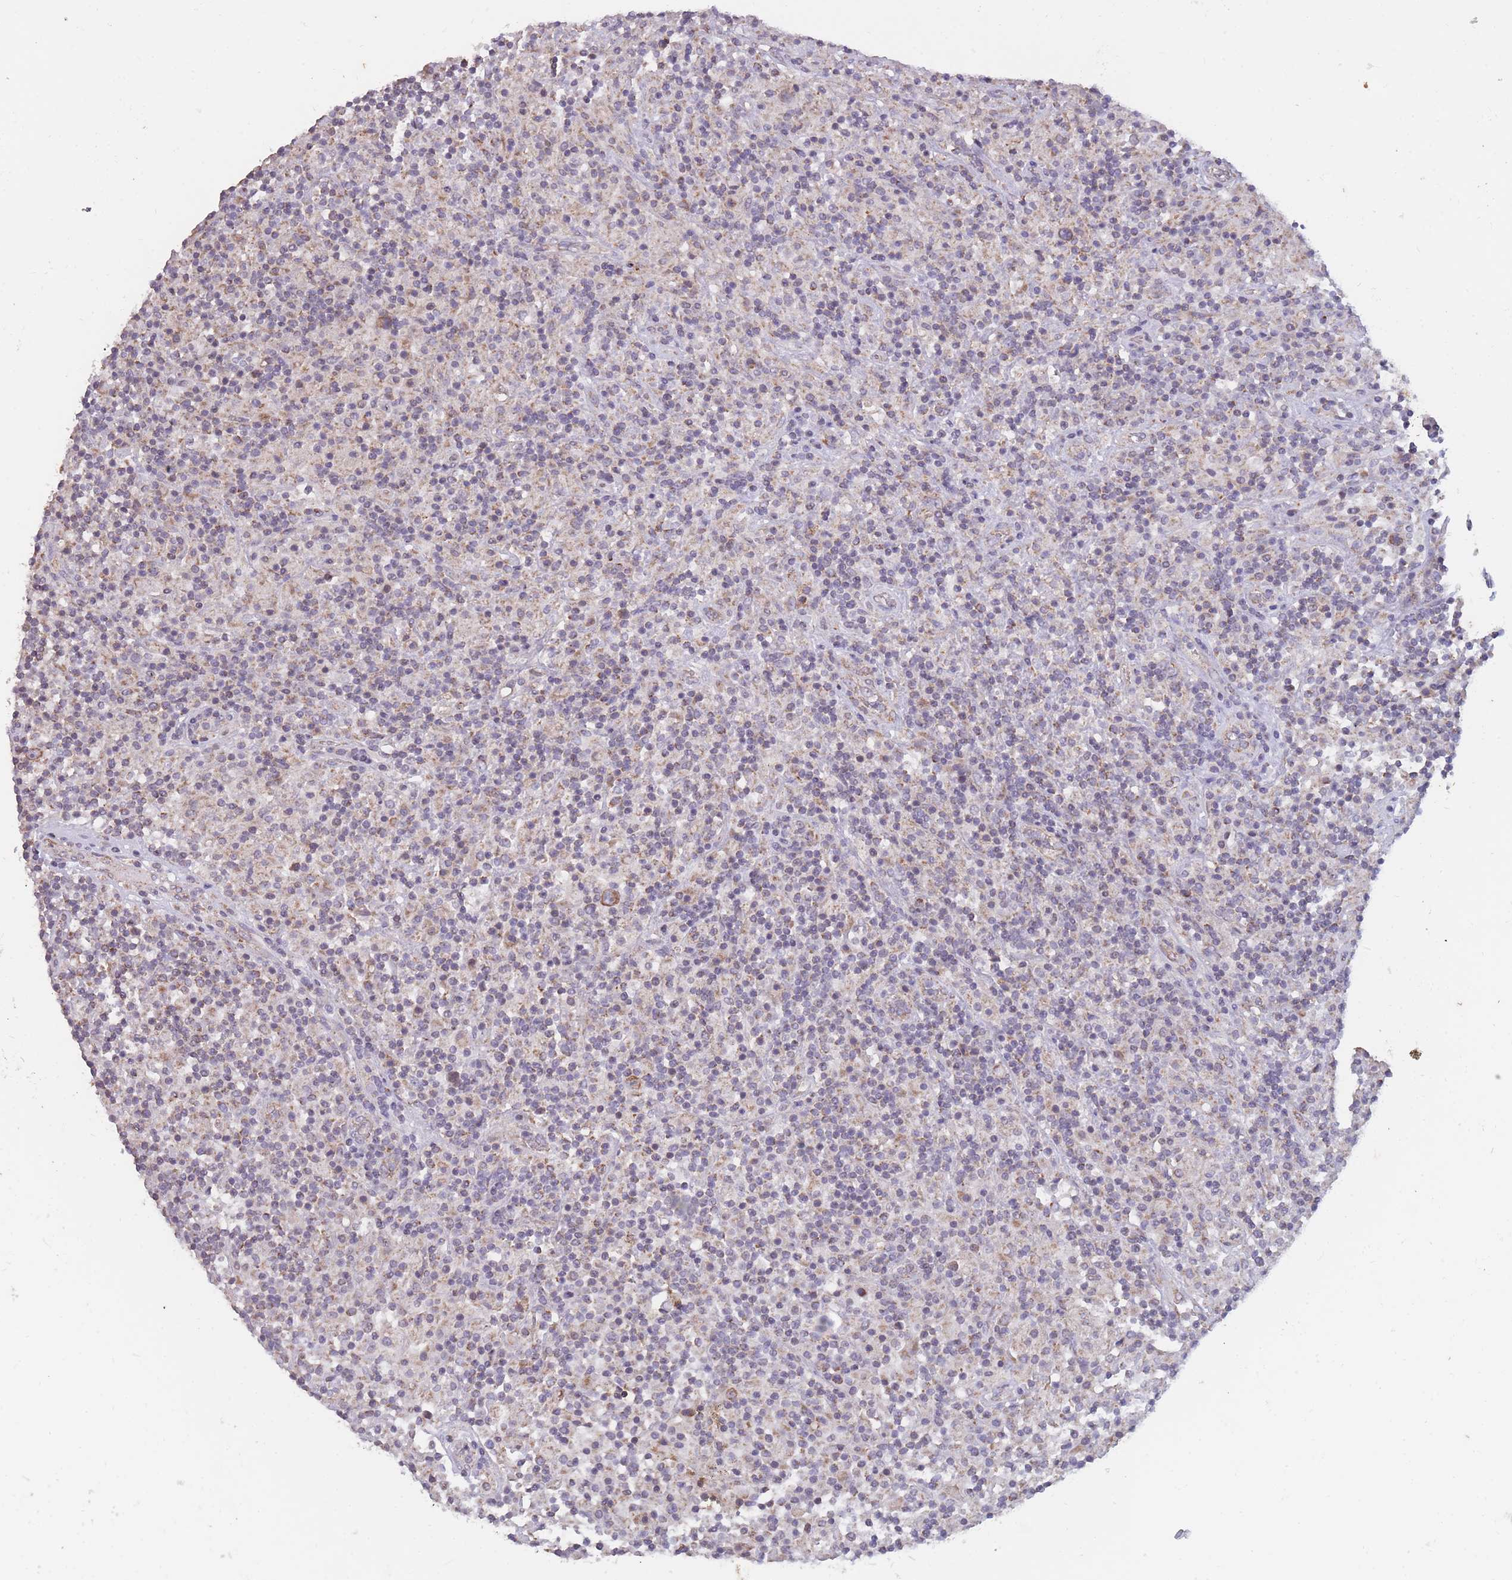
{"staining": {"intensity": "moderate", "quantity": ">75%", "location": "cytoplasmic/membranous"}, "tissue": "lymphoma", "cell_type": "Tumor cells", "image_type": "cancer", "snomed": [{"axis": "morphology", "description": "Hodgkin's disease, NOS"}, {"axis": "topography", "description": "Lymph node"}], "caption": "This histopathology image exhibits immunohistochemistry (IHC) staining of human lymphoma, with medium moderate cytoplasmic/membranous expression in about >75% of tumor cells.", "gene": "MRPS18C", "patient": {"sex": "male", "age": 70}}